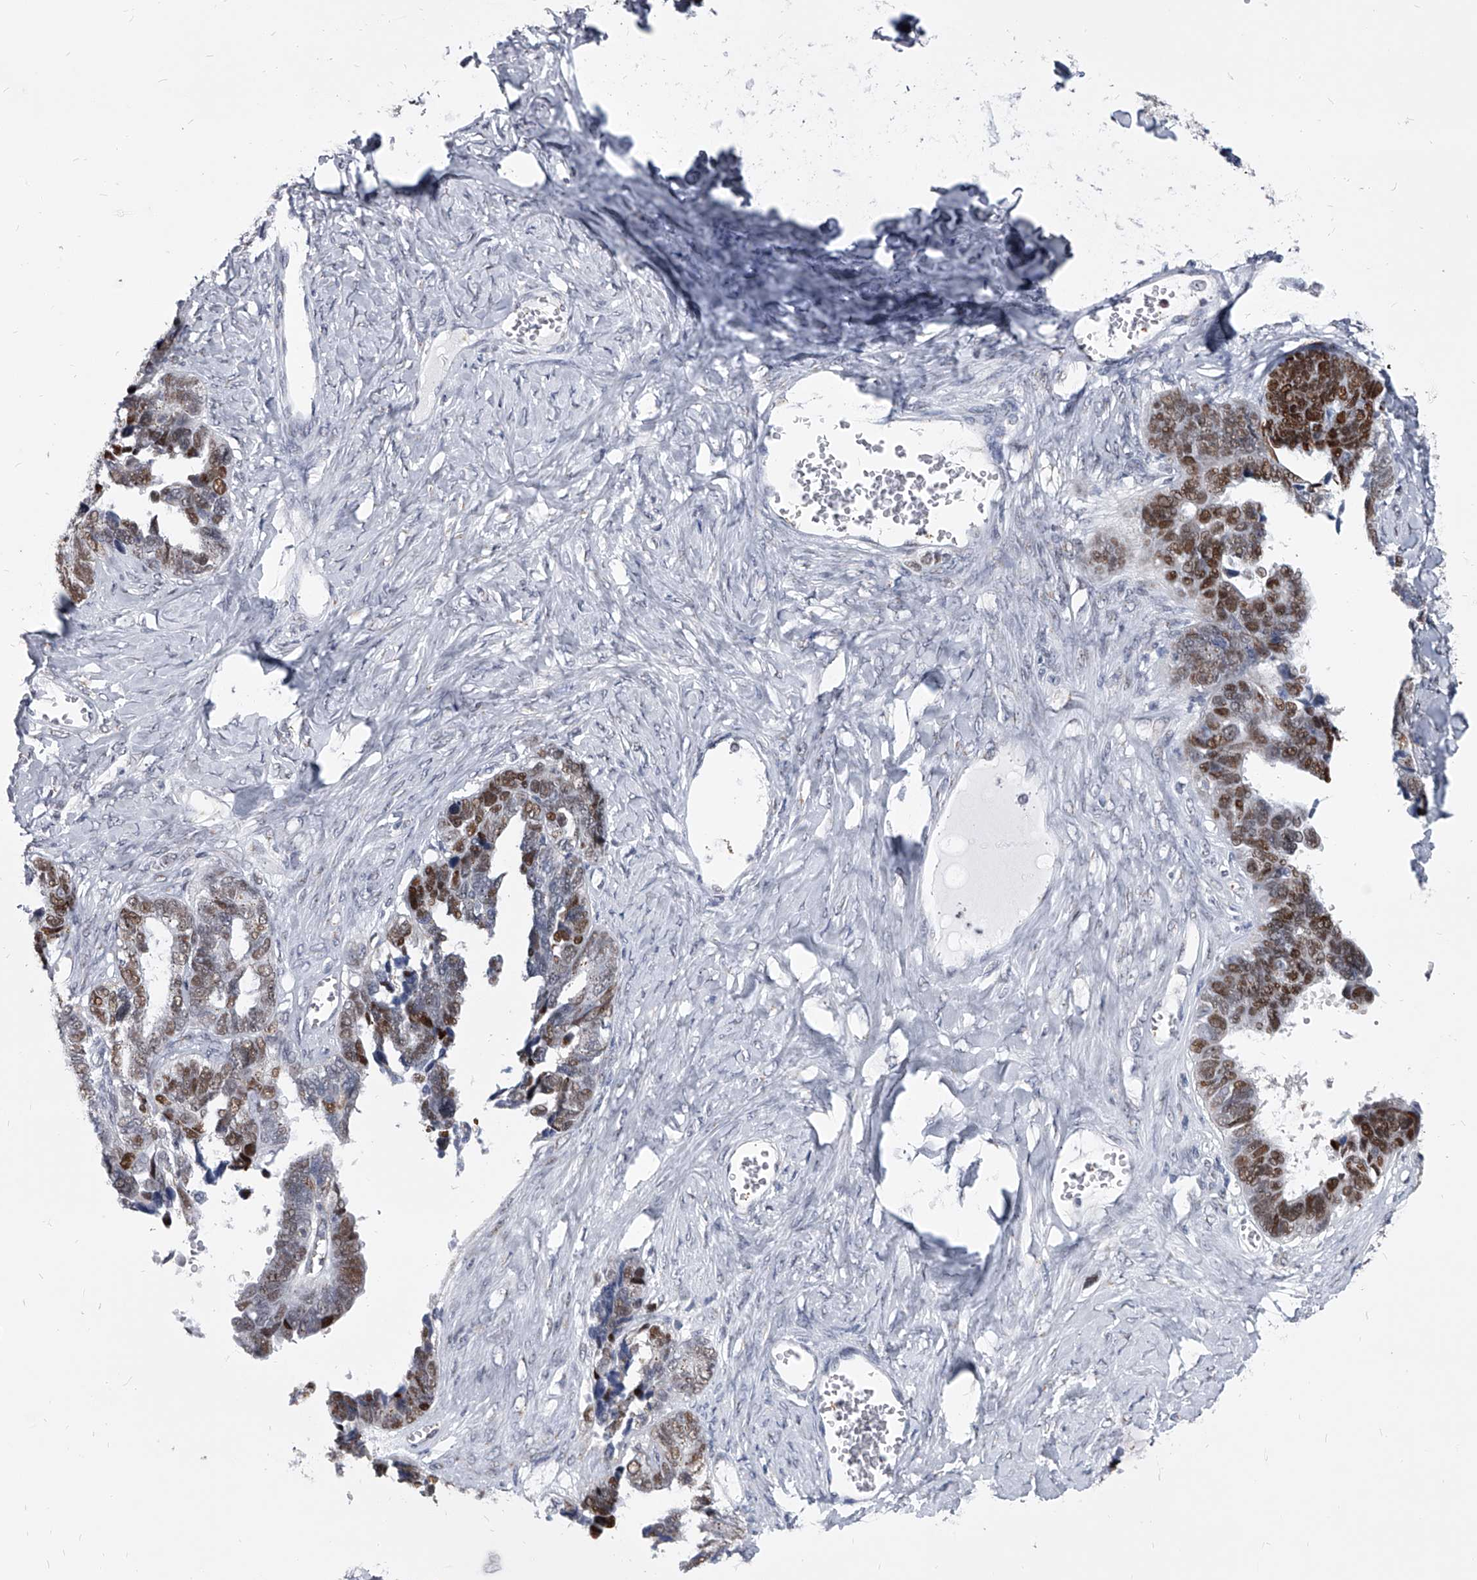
{"staining": {"intensity": "moderate", "quantity": ">75%", "location": "nuclear"}, "tissue": "ovarian cancer", "cell_type": "Tumor cells", "image_type": "cancer", "snomed": [{"axis": "morphology", "description": "Cystadenocarcinoma, serous, NOS"}, {"axis": "topography", "description": "Ovary"}], "caption": "Ovarian serous cystadenocarcinoma stained with a protein marker shows moderate staining in tumor cells.", "gene": "EVA1C", "patient": {"sex": "female", "age": 79}}